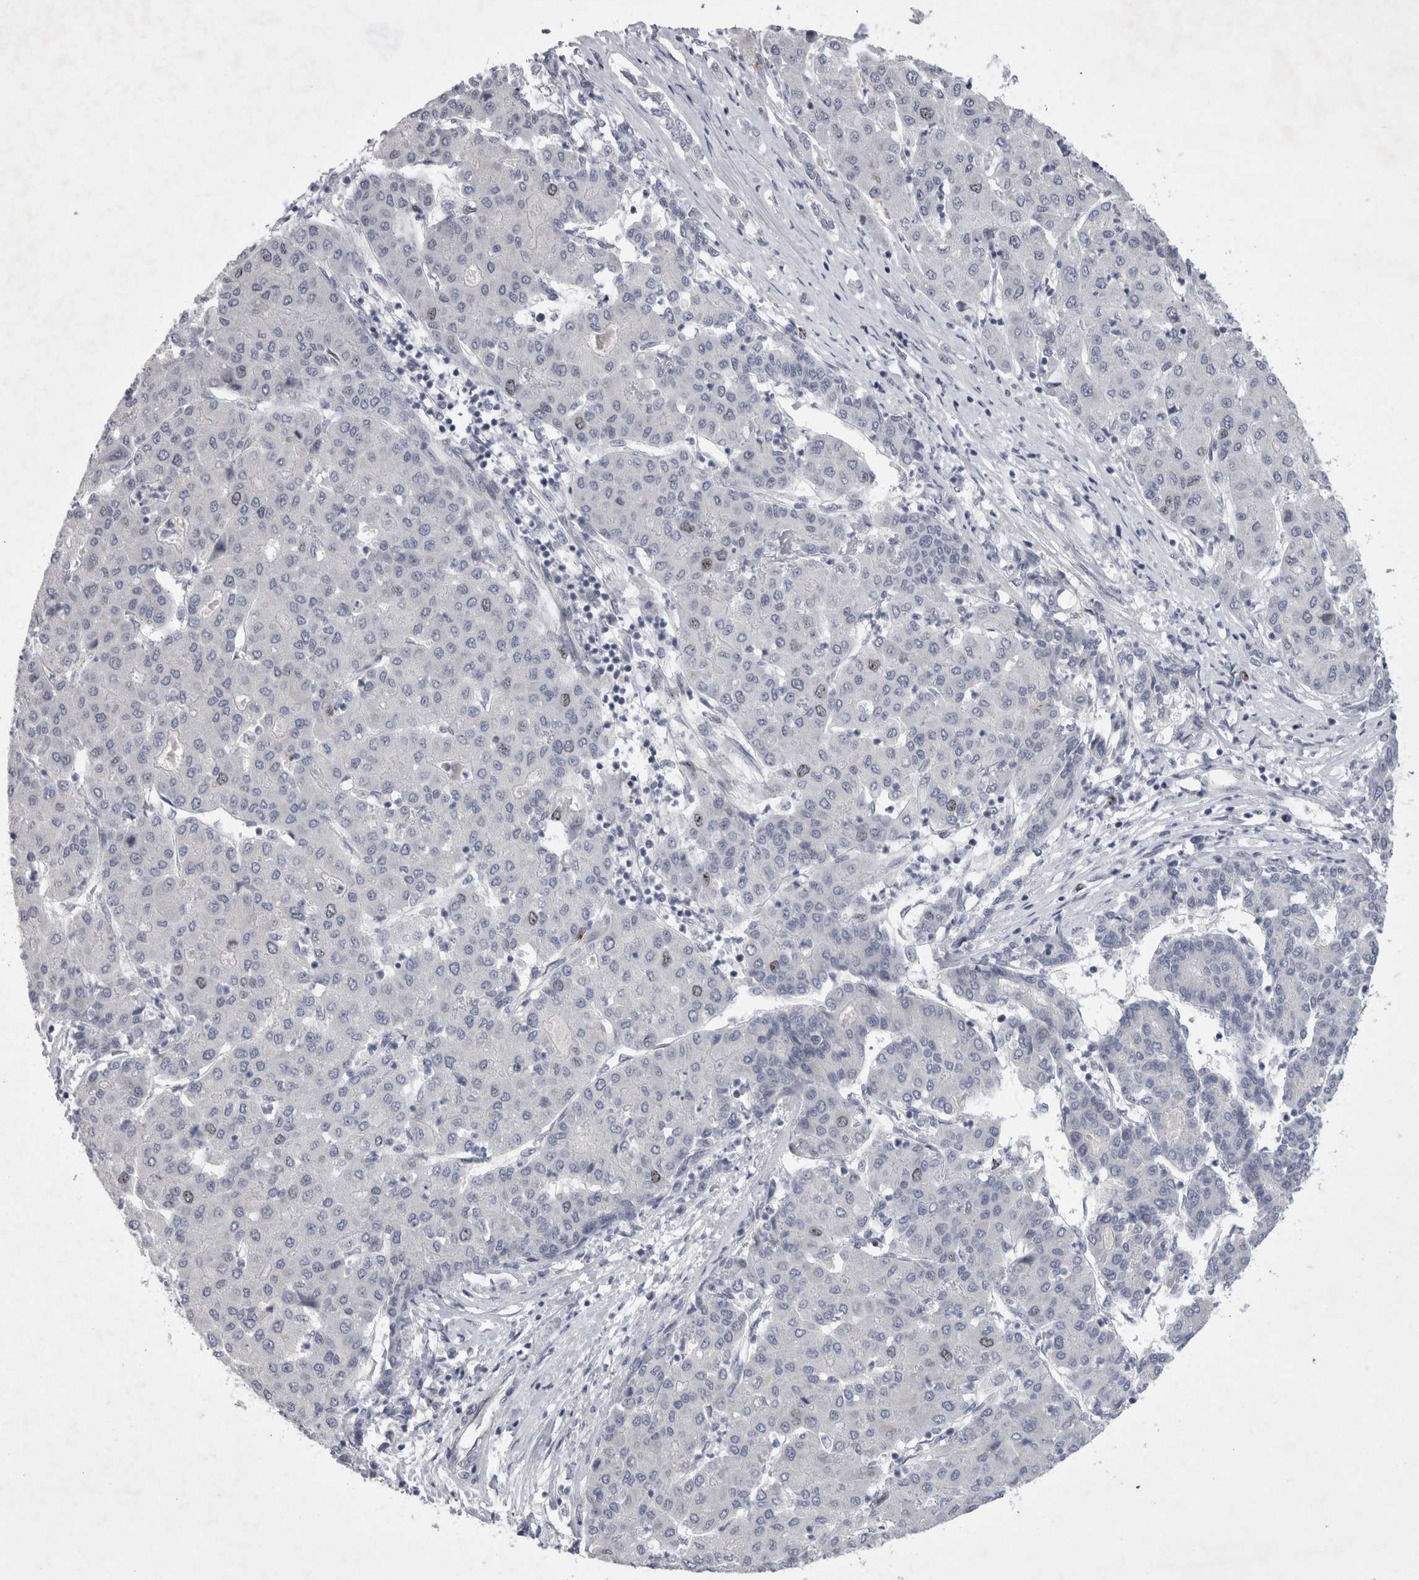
{"staining": {"intensity": "negative", "quantity": "none", "location": "none"}, "tissue": "liver cancer", "cell_type": "Tumor cells", "image_type": "cancer", "snomed": [{"axis": "morphology", "description": "Carcinoma, Hepatocellular, NOS"}, {"axis": "topography", "description": "Liver"}], "caption": "A high-resolution micrograph shows immunohistochemistry staining of liver cancer (hepatocellular carcinoma), which exhibits no significant positivity in tumor cells.", "gene": "KIF18B", "patient": {"sex": "male", "age": 65}}